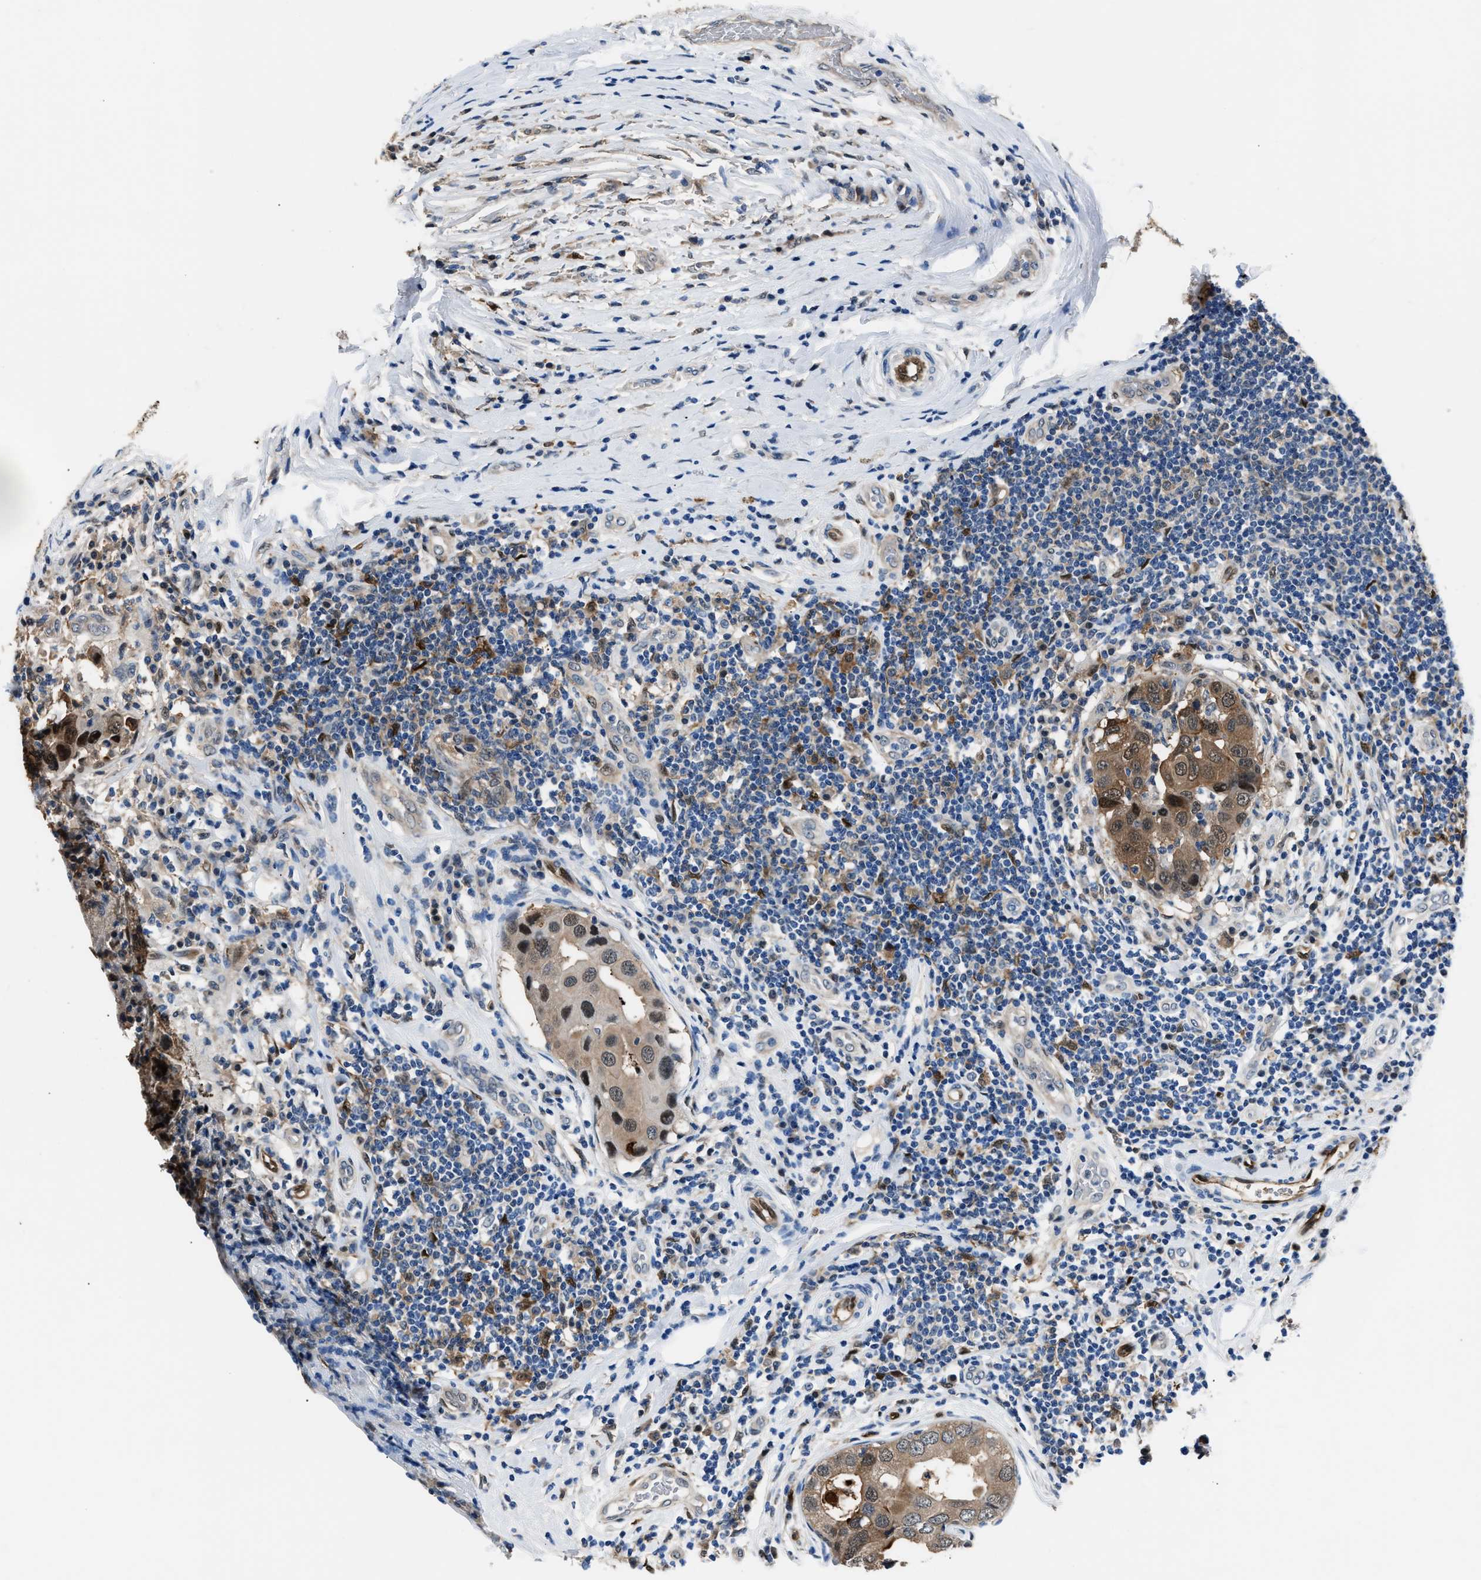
{"staining": {"intensity": "moderate", "quantity": ">75%", "location": "cytoplasmic/membranous,nuclear"}, "tissue": "breast cancer", "cell_type": "Tumor cells", "image_type": "cancer", "snomed": [{"axis": "morphology", "description": "Duct carcinoma"}, {"axis": "topography", "description": "Breast"}], "caption": "High-magnification brightfield microscopy of breast cancer stained with DAB (3,3'-diaminobenzidine) (brown) and counterstained with hematoxylin (blue). tumor cells exhibit moderate cytoplasmic/membranous and nuclear staining is seen in about>75% of cells.", "gene": "PPA1", "patient": {"sex": "female", "age": 27}}